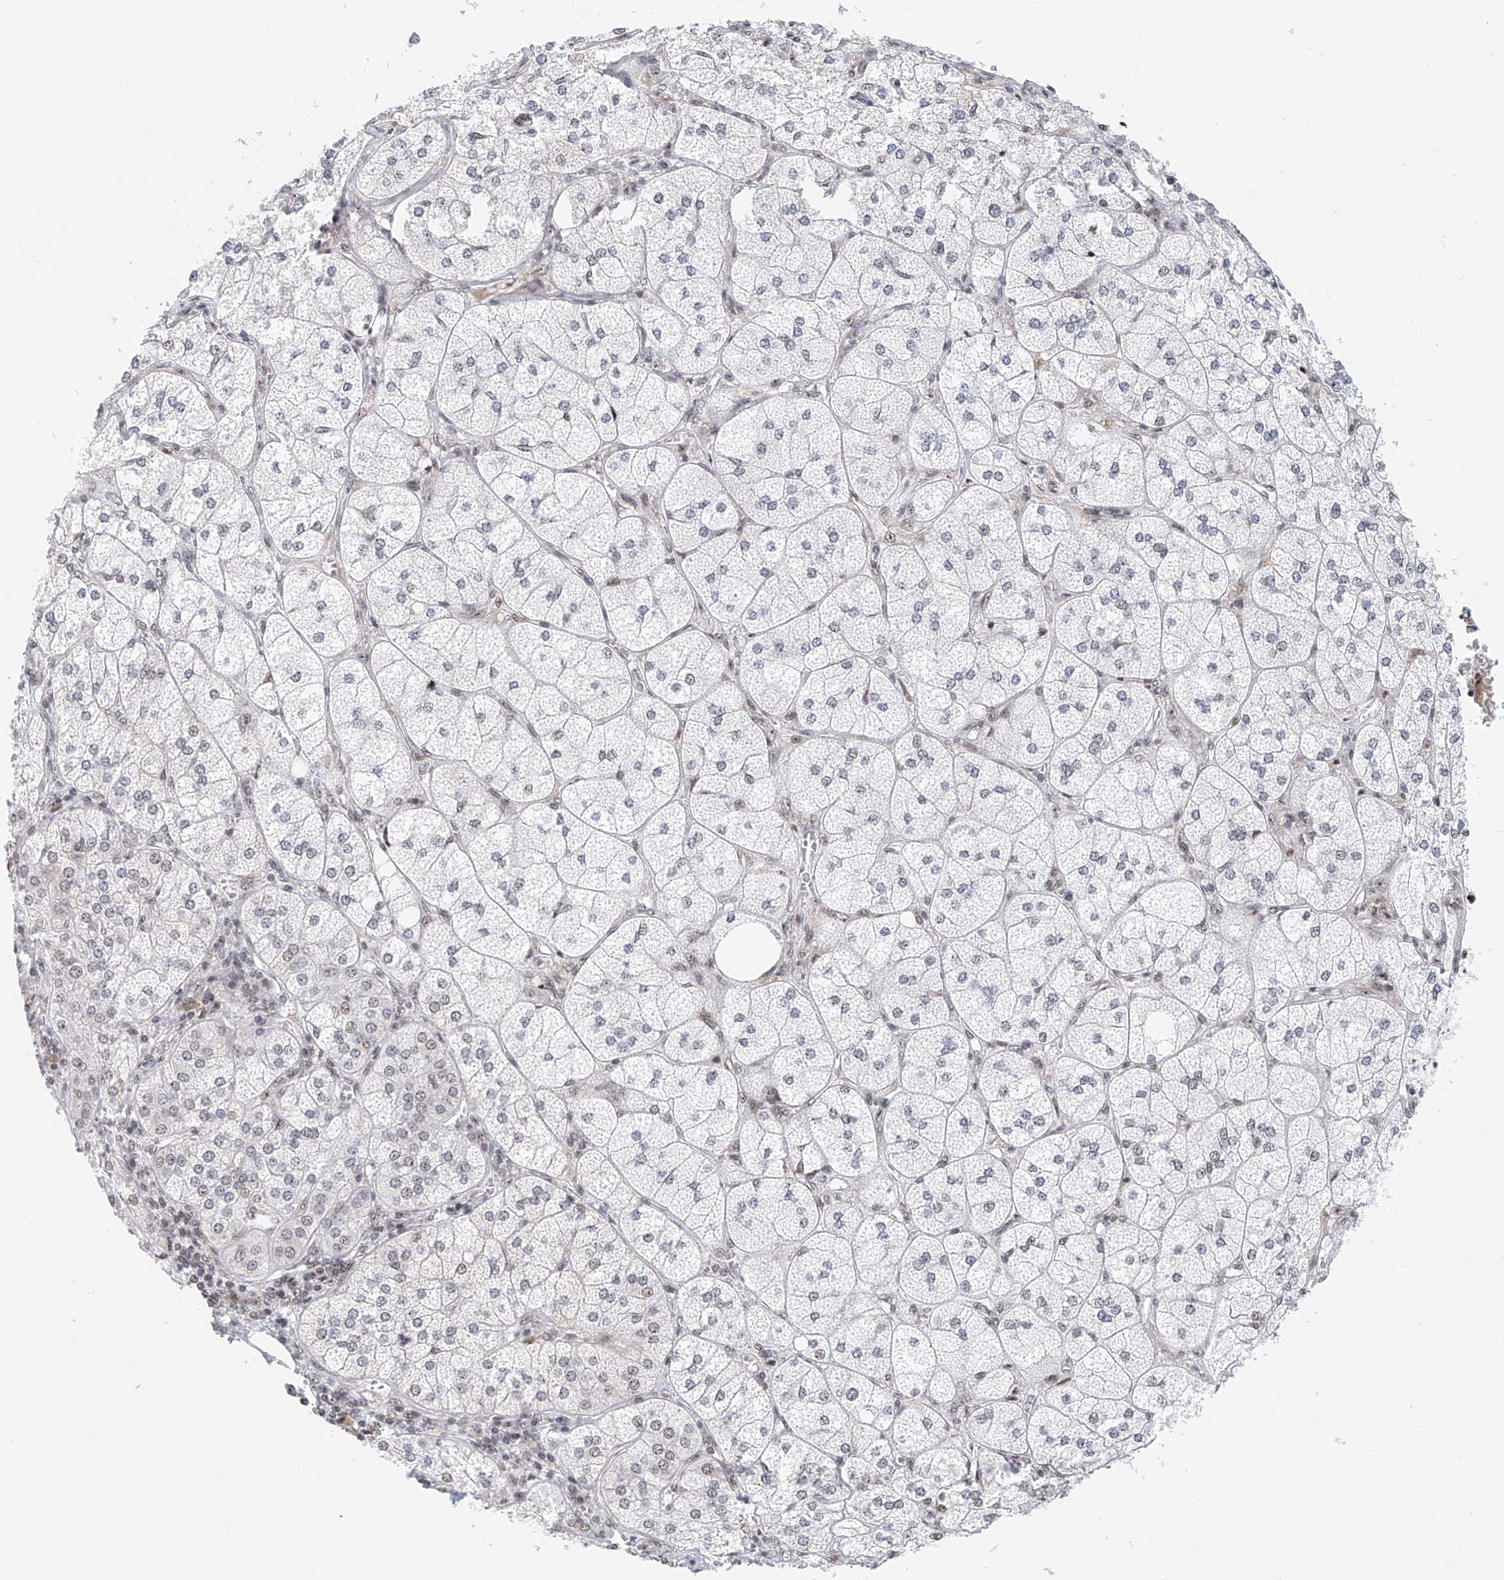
{"staining": {"intensity": "moderate", "quantity": "25%-75%", "location": "cytoplasmic/membranous,nuclear"}, "tissue": "adrenal gland", "cell_type": "Glandular cells", "image_type": "normal", "snomed": [{"axis": "morphology", "description": "Normal tissue, NOS"}, {"axis": "topography", "description": "Adrenal gland"}], "caption": "Normal adrenal gland demonstrates moderate cytoplasmic/membranous,nuclear staining in approximately 25%-75% of glandular cells, visualized by immunohistochemistry. The protein of interest is shown in brown color, while the nuclei are stained blue.", "gene": "PRUNE2", "patient": {"sex": "female", "age": 61}}